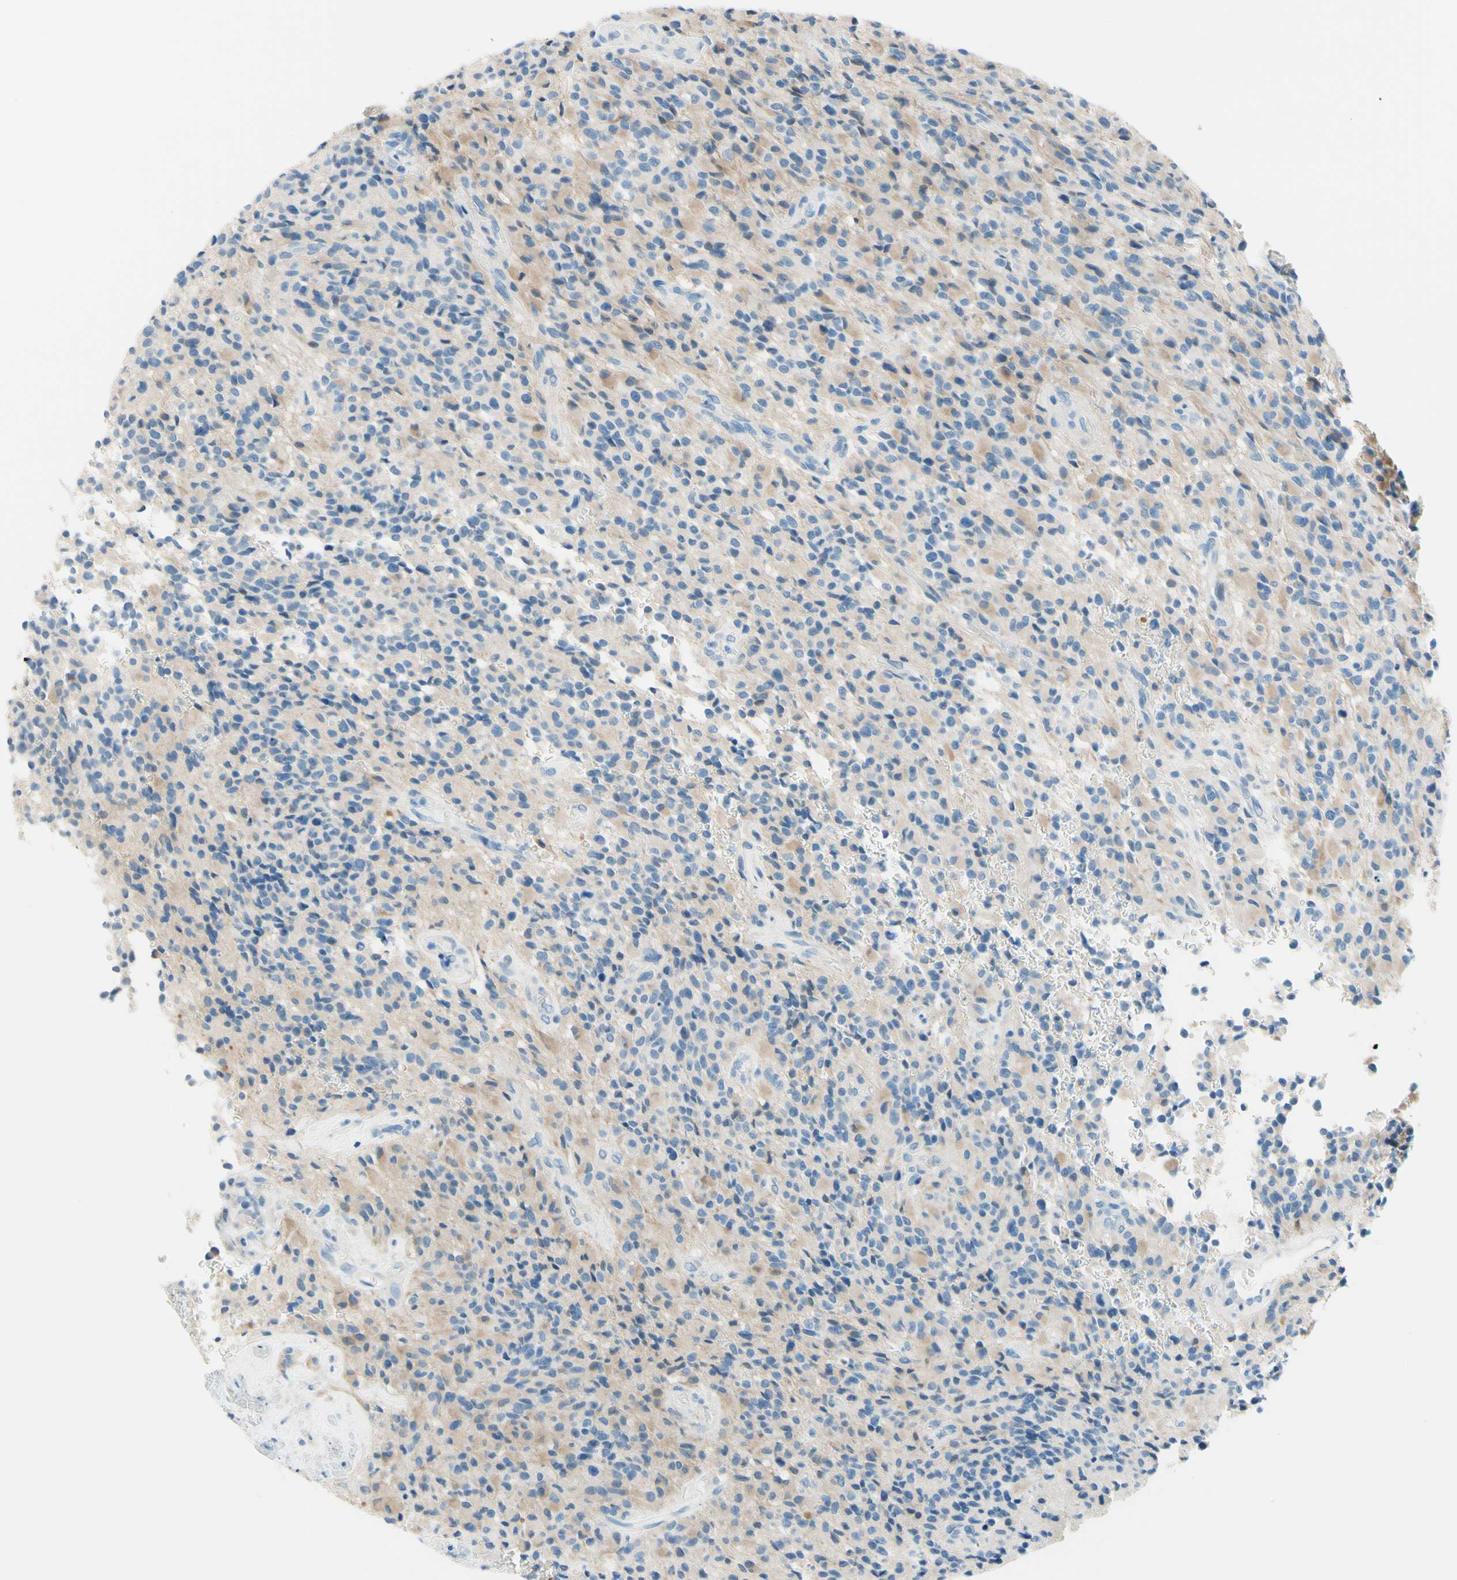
{"staining": {"intensity": "weak", "quantity": "25%-75%", "location": "cytoplasmic/membranous"}, "tissue": "glioma", "cell_type": "Tumor cells", "image_type": "cancer", "snomed": [{"axis": "morphology", "description": "Glioma, malignant, High grade"}, {"axis": "topography", "description": "Brain"}], "caption": "Glioma stained with a brown dye demonstrates weak cytoplasmic/membranous positive staining in approximately 25%-75% of tumor cells.", "gene": "PASD1", "patient": {"sex": "male", "age": 71}}